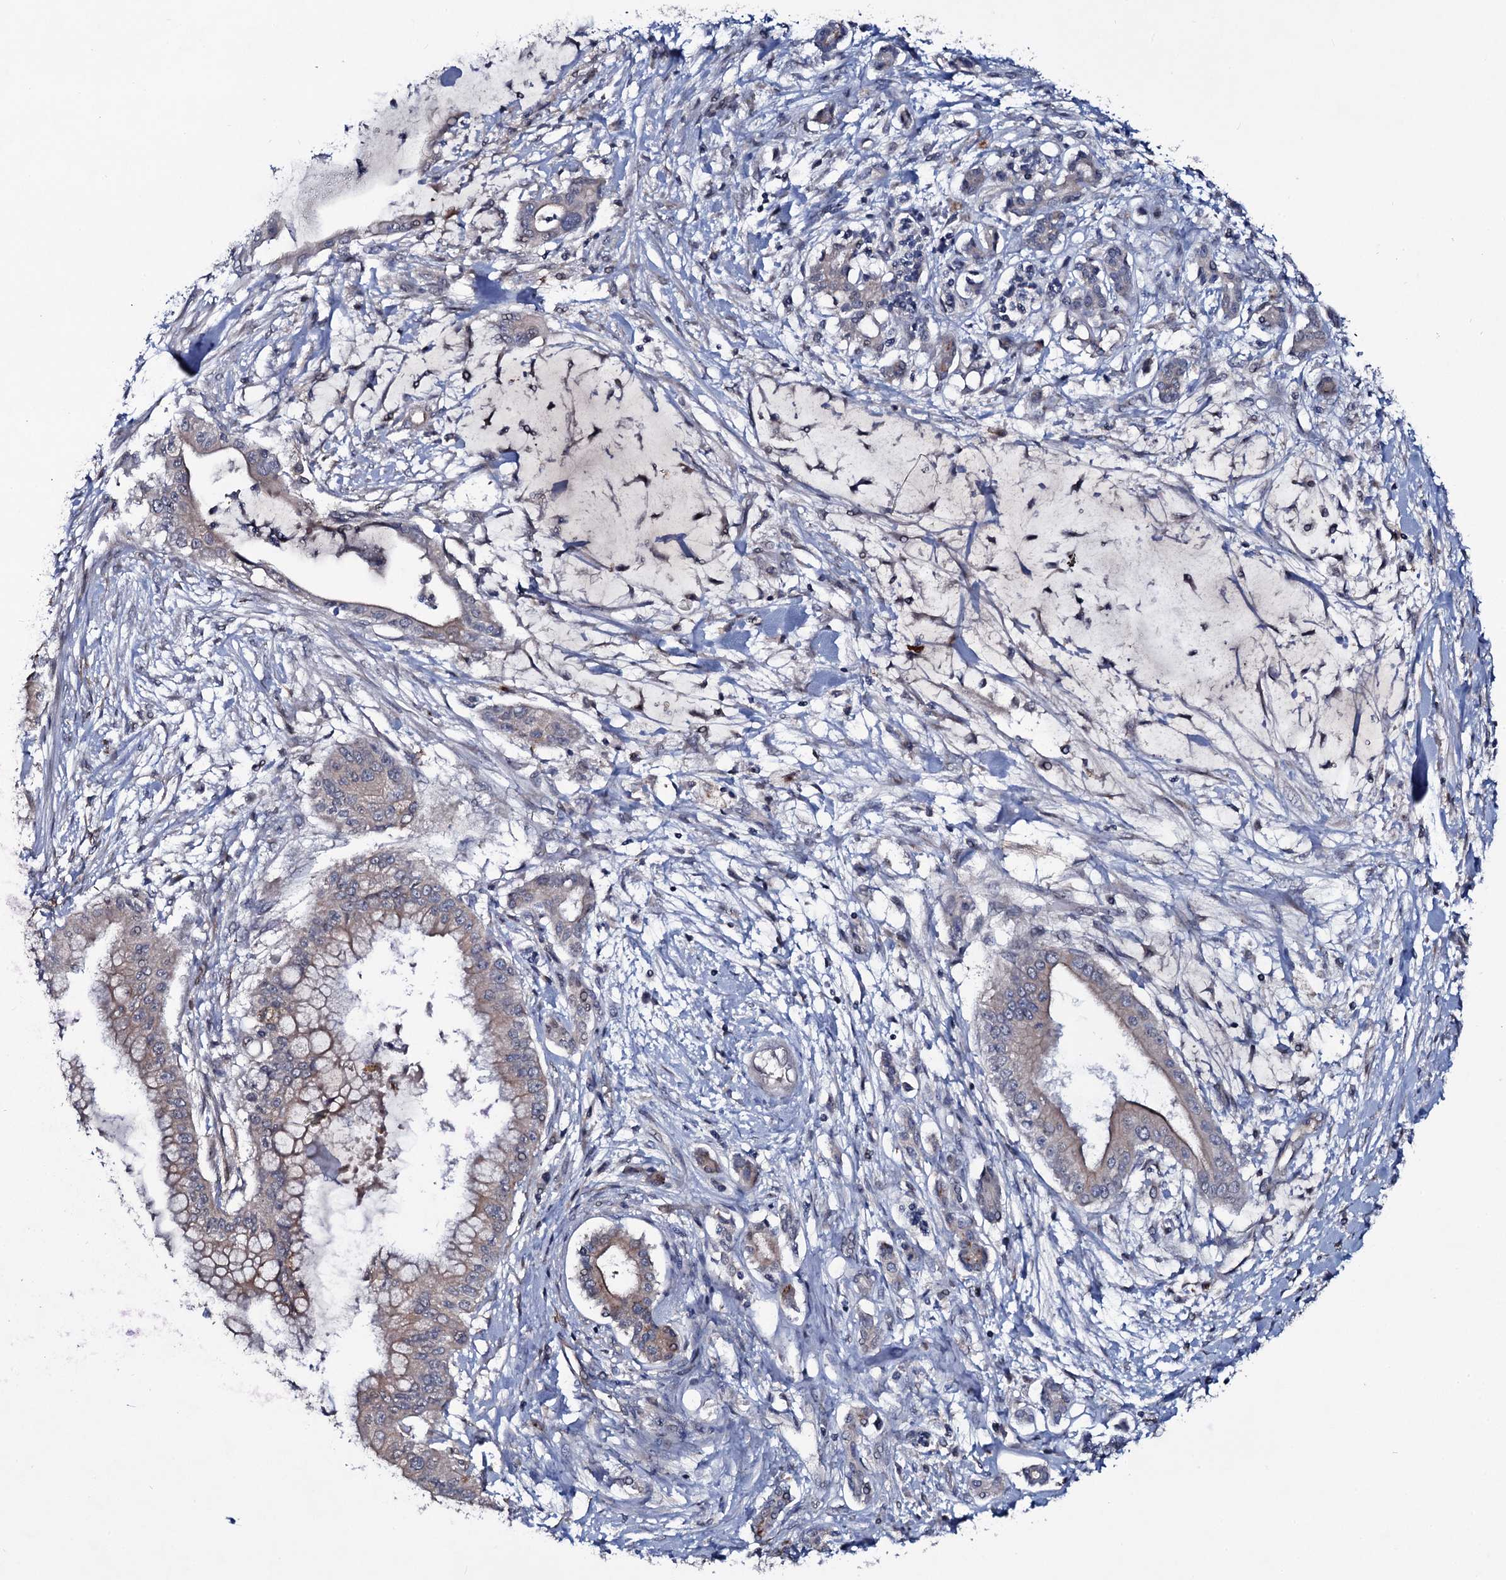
{"staining": {"intensity": "weak", "quantity": "25%-75%", "location": "cytoplasmic/membranous"}, "tissue": "pancreatic cancer", "cell_type": "Tumor cells", "image_type": "cancer", "snomed": [{"axis": "morphology", "description": "Adenocarcinoma, NOS"}, {"axis": "topography", "description": "Pancreas"}], "caption": "A brown stain shows weak cytoplasmic/membranous expression of a protein in pancreatic cancer (adenocarcinoma) tumor cells. Using DAB (brown) and hematoxylin (blue) stains, captured at high magnification using brightfield microscopy.", "gene": "SNAP23", "patient": {"sex": "male", "age": 46}}